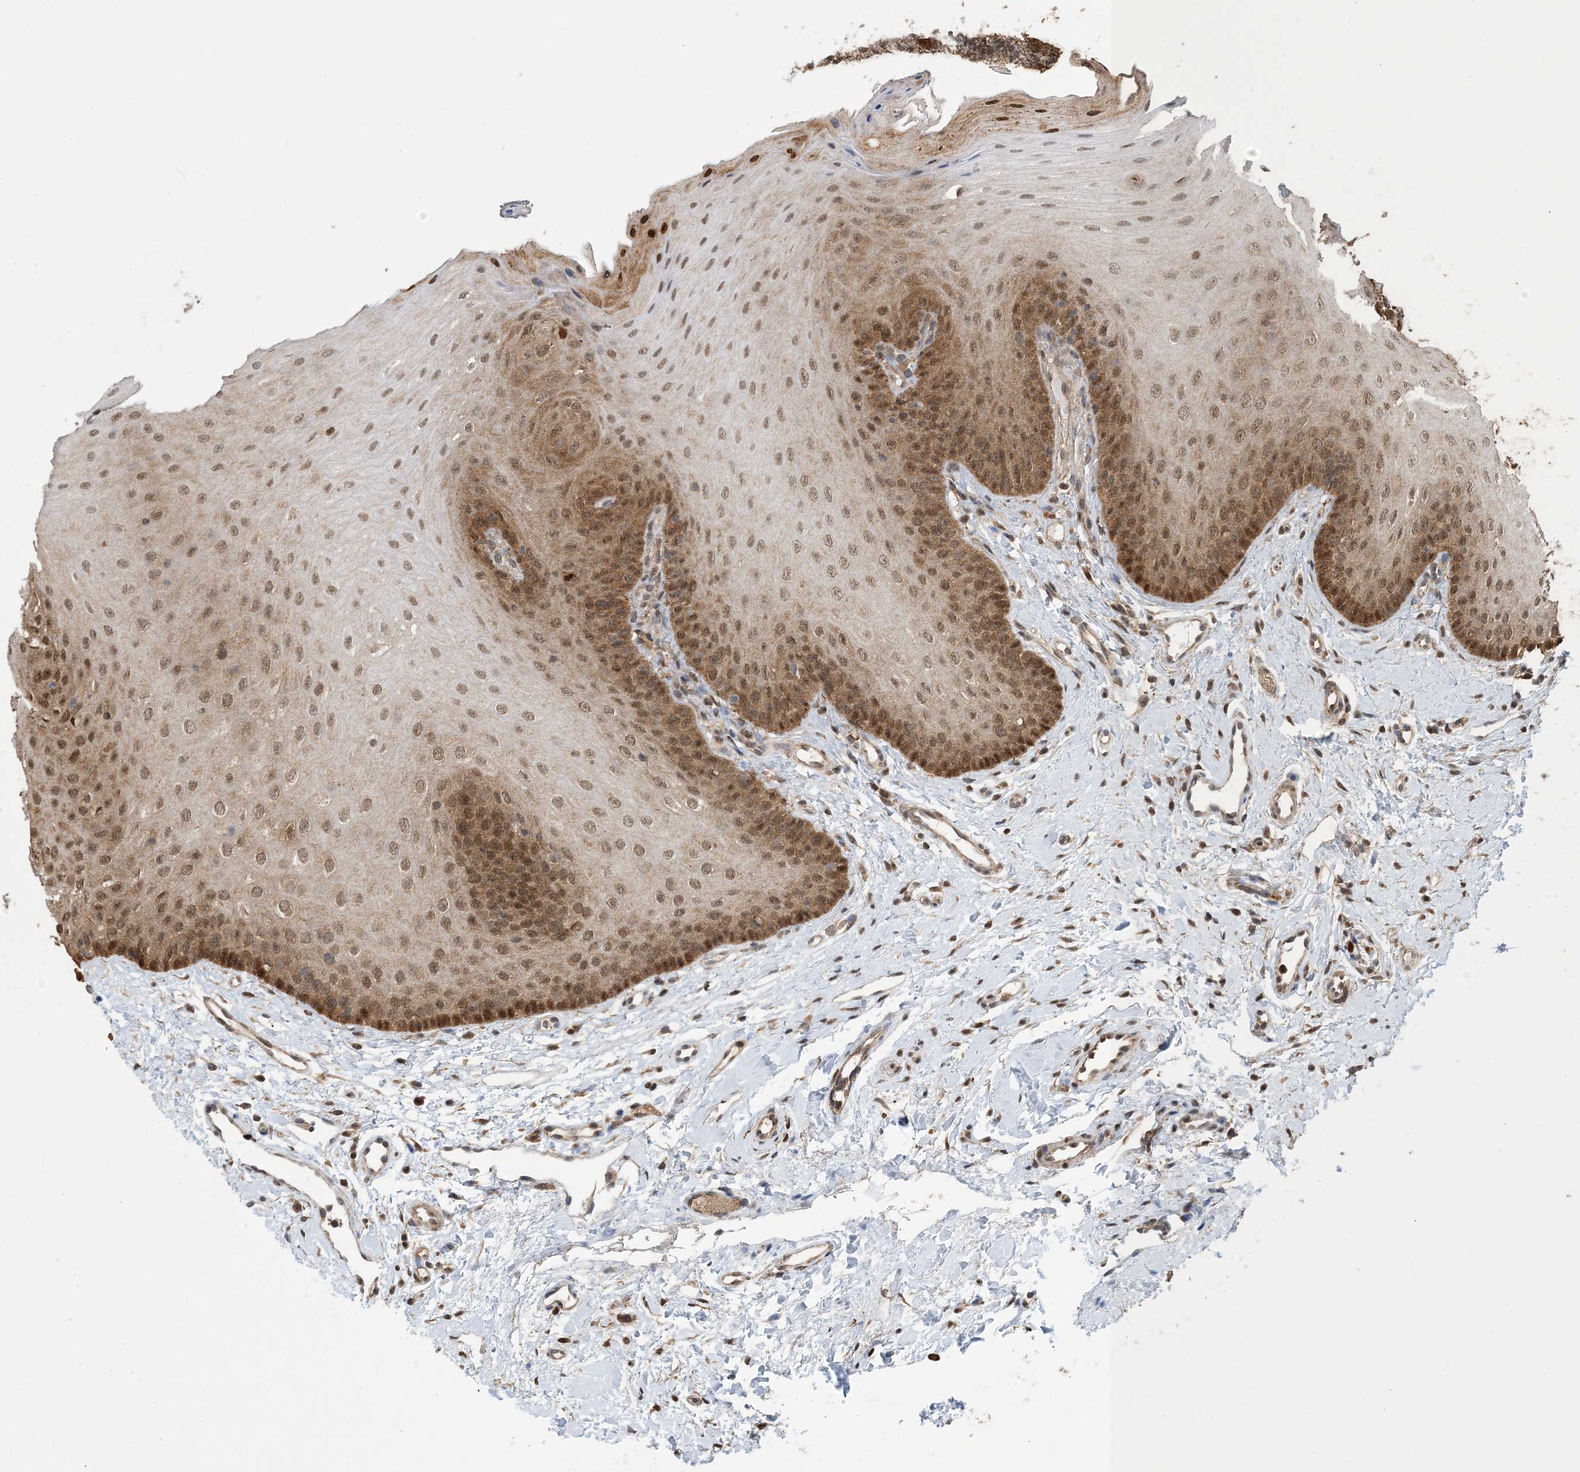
{"staining": {"intensity": "moderate", "quantity": ">75%", "location": "cytoplasmic/membranous,nuclear"}, "tissue": "oral mucosa", "cell_type": "Squamous epithelial cells", "image_type": "normal", "snomed": [{"axis": "morphology", "description": "Normal tissue, NOS"}, {"axis": "topography", "description": "Oral tissue"}], "caption": "A micrograph of oral mucosa stained for a protein displays moderate cytoplasmic/membranous,nuclear brown staining in squamous epithelial cells. (DAB (3,3'-diaminobenzidine) = brown stain, brightfield microscopy at high magnification).", "gene": "HSPA1A", "patient": {"sex": "female", "age": 68}}